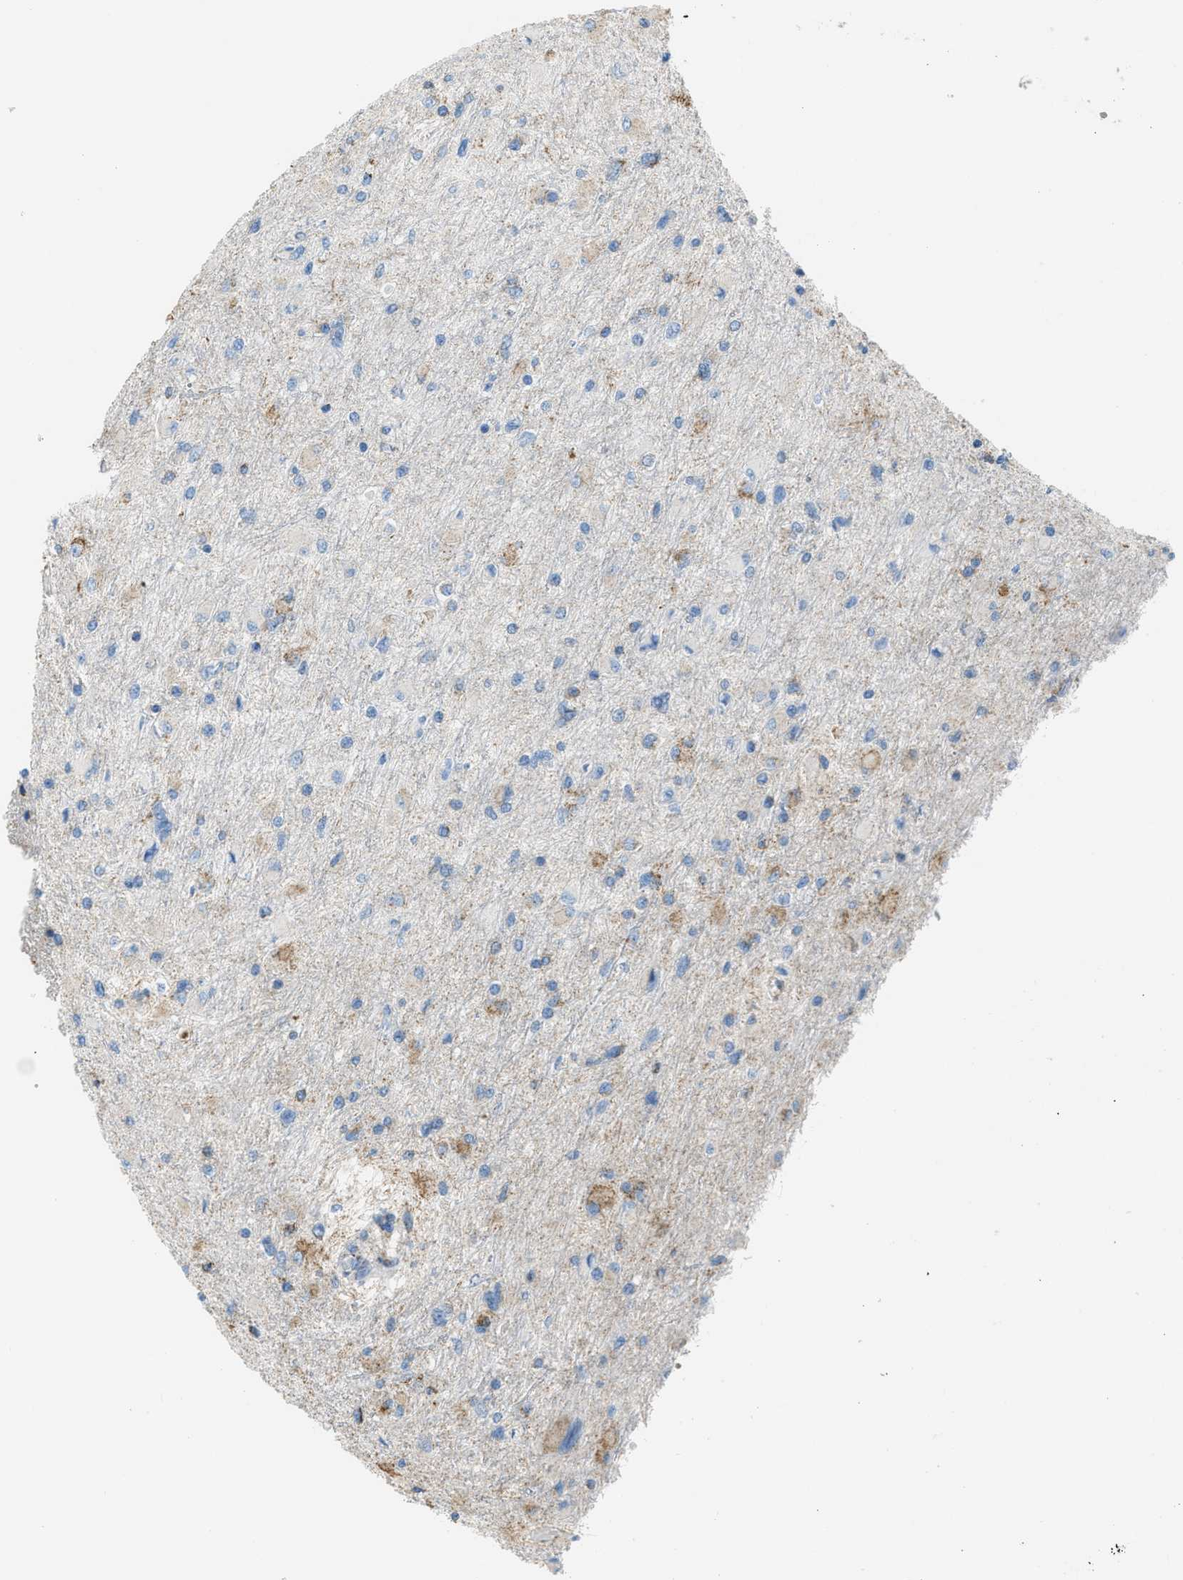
{"staining": {"intensity": "moderate", "quantity": "<25%", "location": "cytoplasmic/membranous"}, "tissue": "glioma", "cell_type": "Tumor cells", "image_type": "cancer", "snomed": [{"axis": "morphology", "description": "Glioma, malignant, High grade"}, {"axis": "topography", "description": "Cerebral cortex"}], "caption": "Malignant glioma (high-grade) was stained to show a protein in brown. There is low levels of moderate cytoplasmic/membranous expression in approximately <25% of tumor cells.", "gene": "SMIM20", "patient": {"sex": "female", "age": 36}}